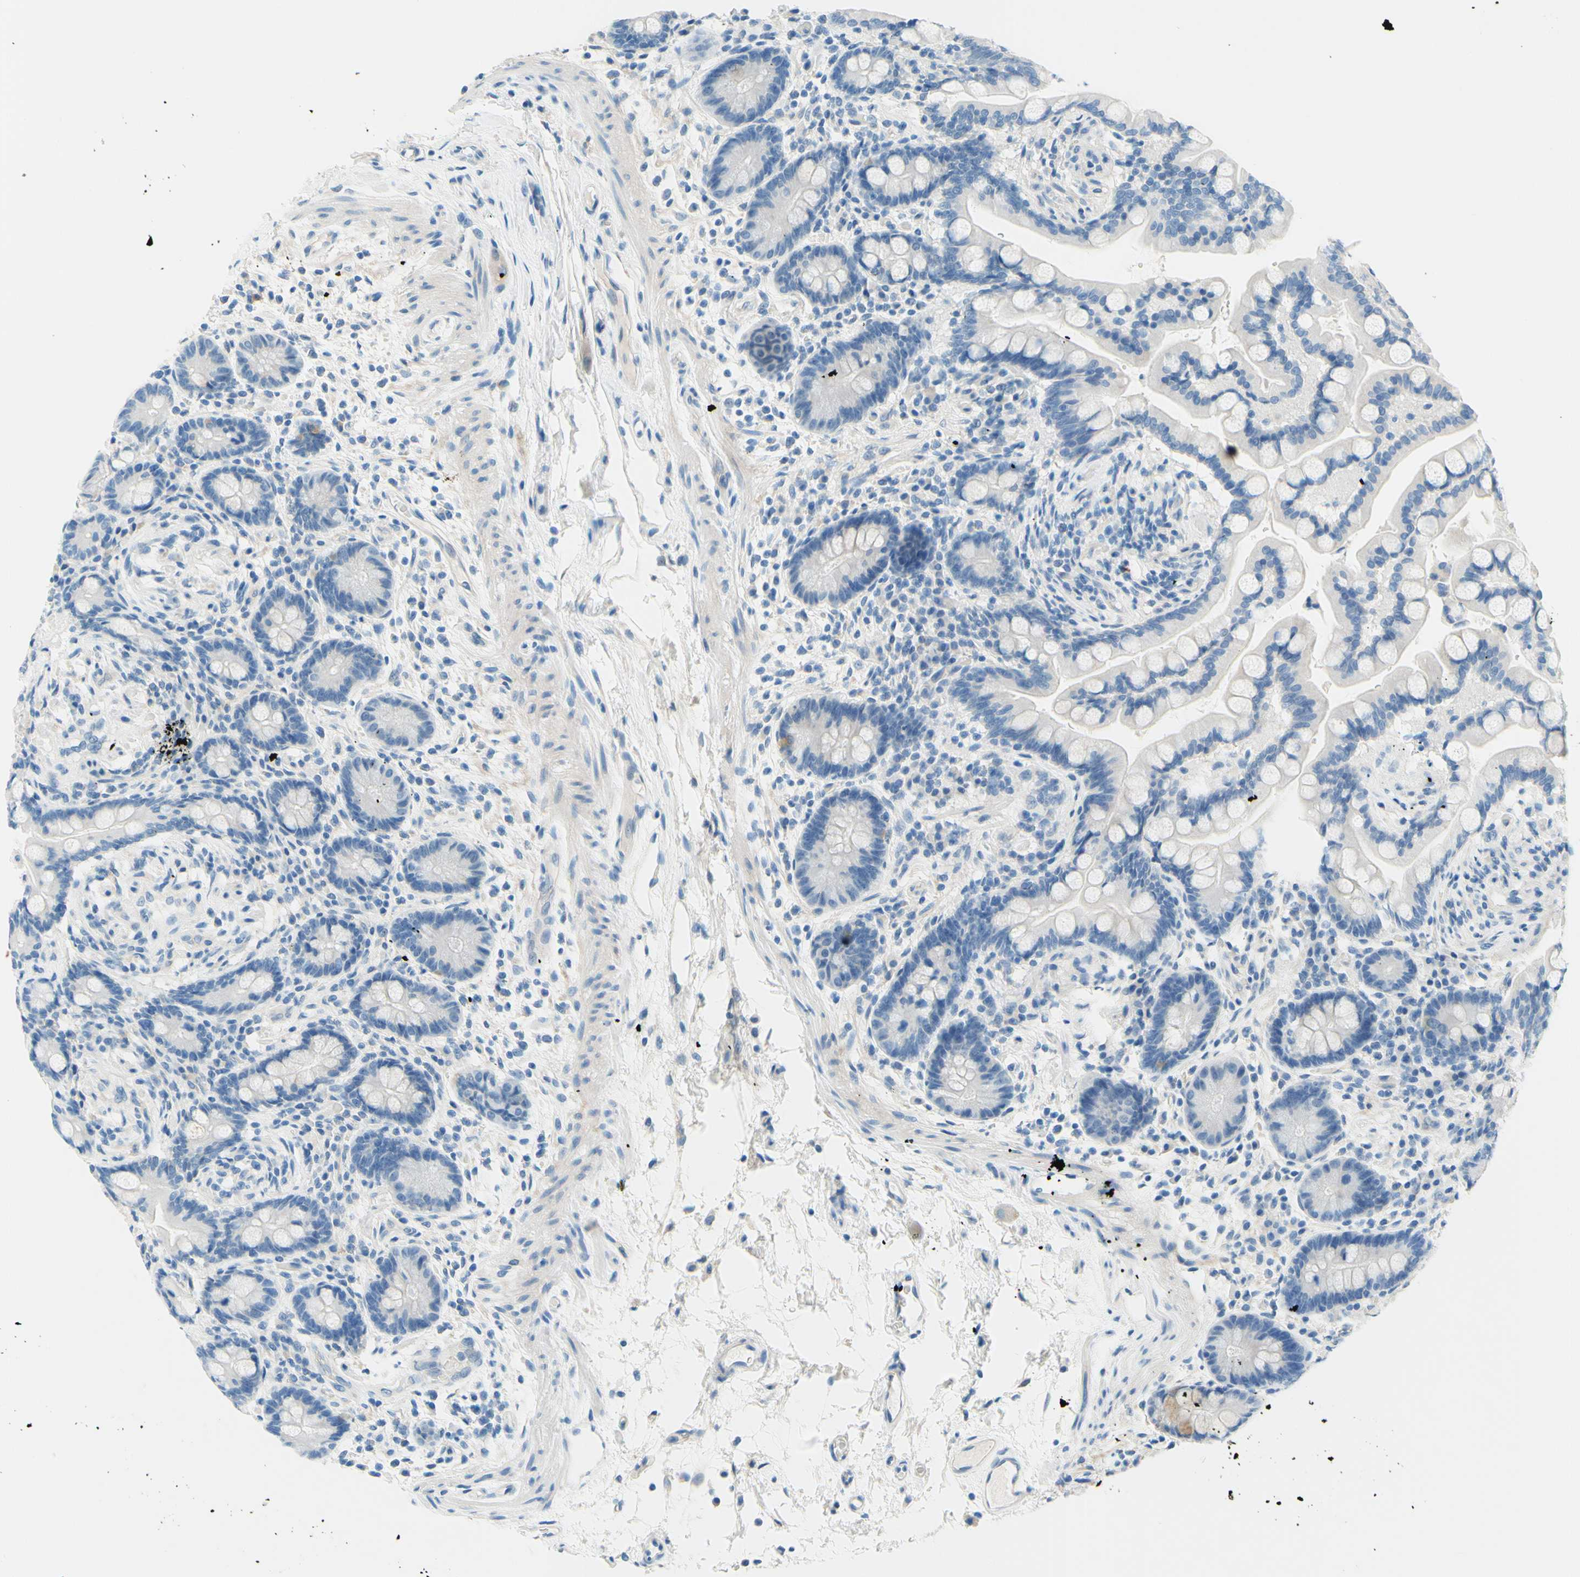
{"staining": {"intensity": "negative", "quantity": "none", "location": "none"}, "tissue": "colon", "cell_type": "Endothelial cells", "image_type": "normal", "snomed": [{"axis": "morphology", "description": "Normal tissue, NOS"}, {"axis": "topography", "description": "Colon"}], "caption": "Immunohistochemistry of benign colon reveals no staining in endothelial cells. The staining was performed using DAB to visualize the protein expression in brown, while the nuclei were stained in blue with hematoxylin (Magnification: 20x).", "gene": "PASD1", "patient": {"sex": "male", "age": 73}}